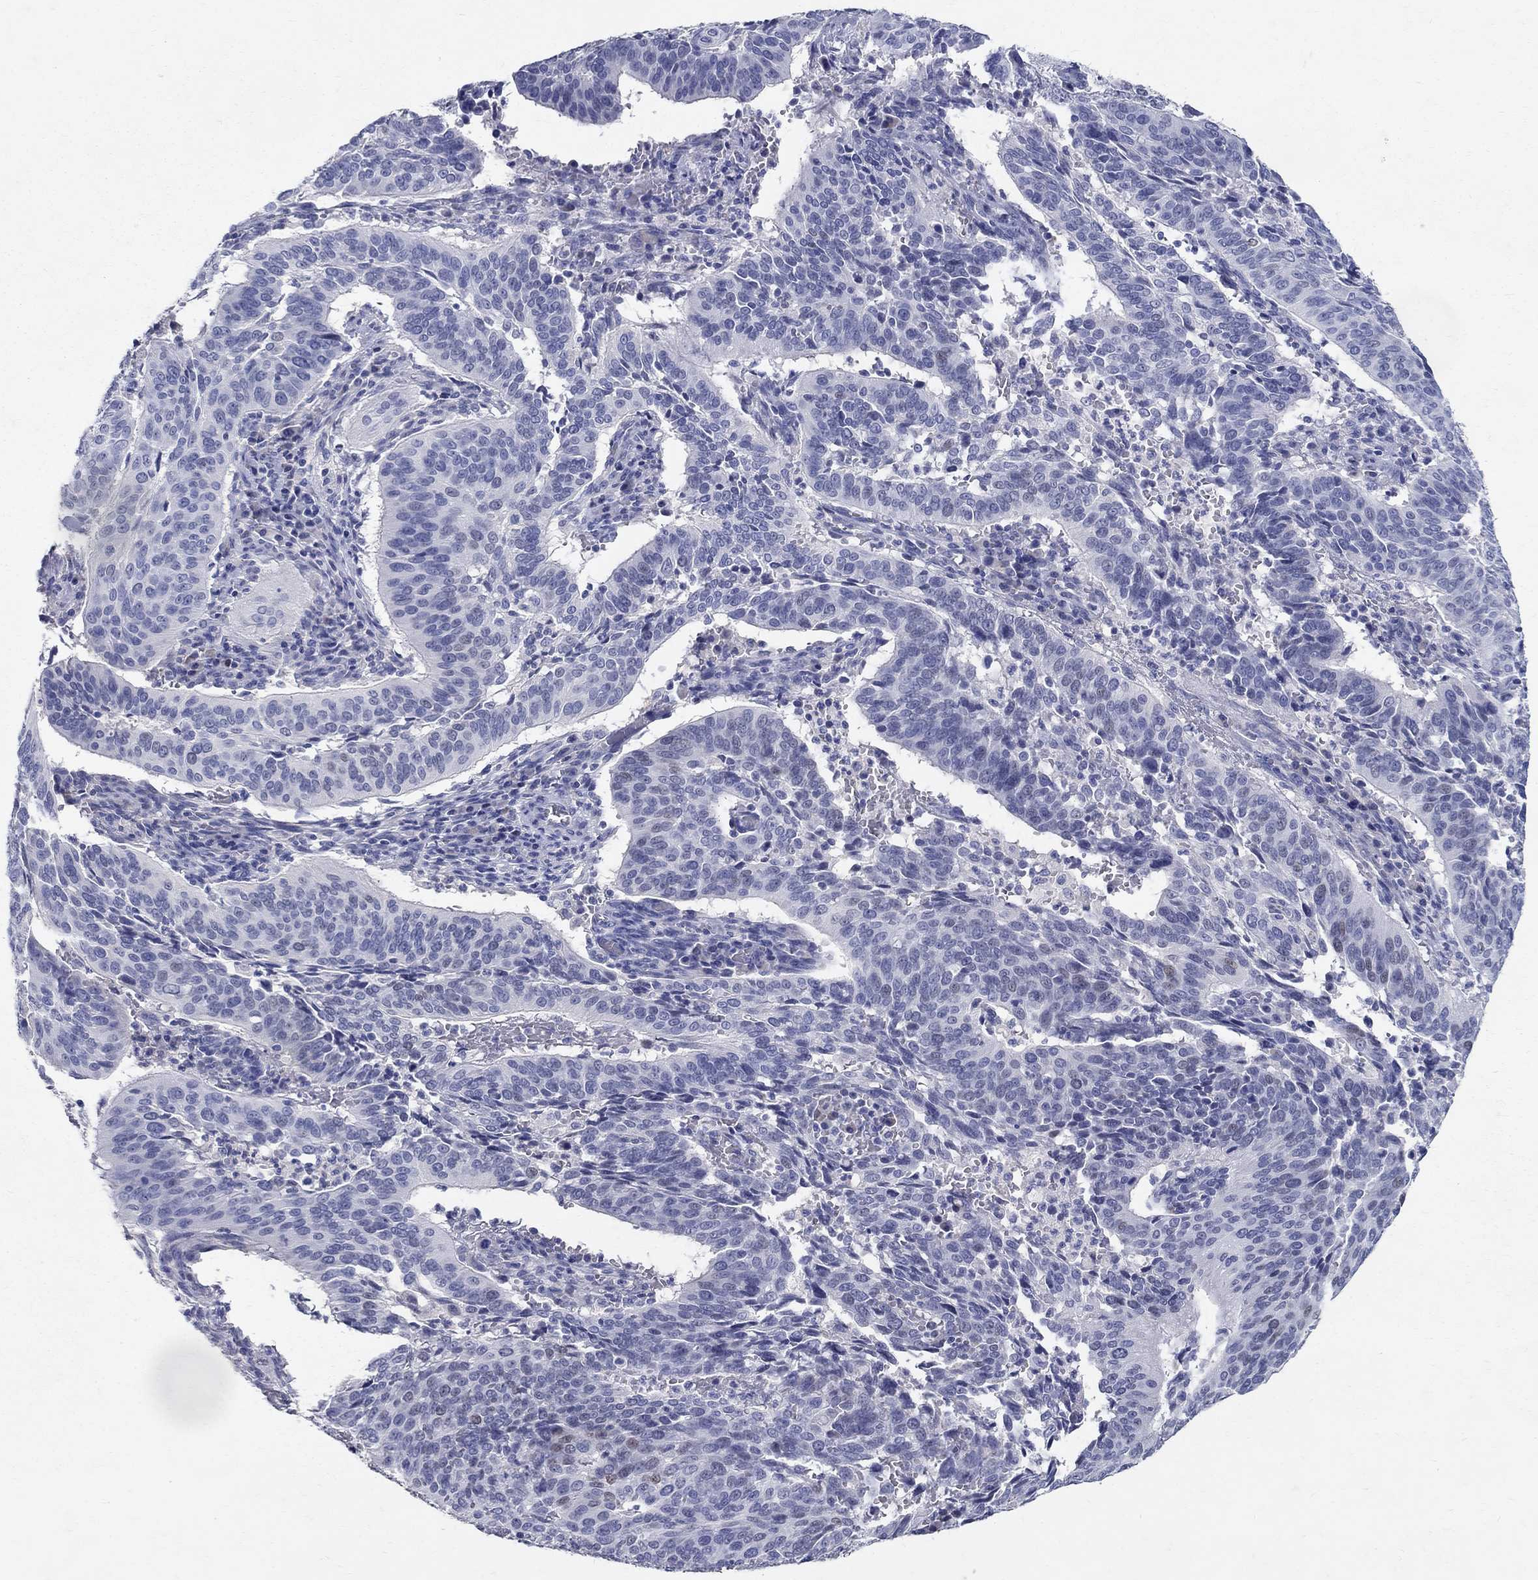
{"staining": {"intensity": "strong", "quantity": "<25%", "location": "nuclear"}, "tissue": "cervical cancer", "cell_type": "Tumor cells", "image_type": "cancer", "snomed": [{"axis": "morphology", "description": "Normal tissue, NOS"}, {"axis": "morphology", "description": "Squamous cell carcinoma, NOS"}, {"axis": "topography", "description": "Cervix"}], "caption": "This image demonstrates cervical cancer stained with immunohistochemistry (IHC) to label a protein in brown. The nuclear of tumor cells show strong positivity for the protein. Nuclei are counter-stained blue.", "gene": "SOX2", "patient": {"sex": "female", "age": 39}}